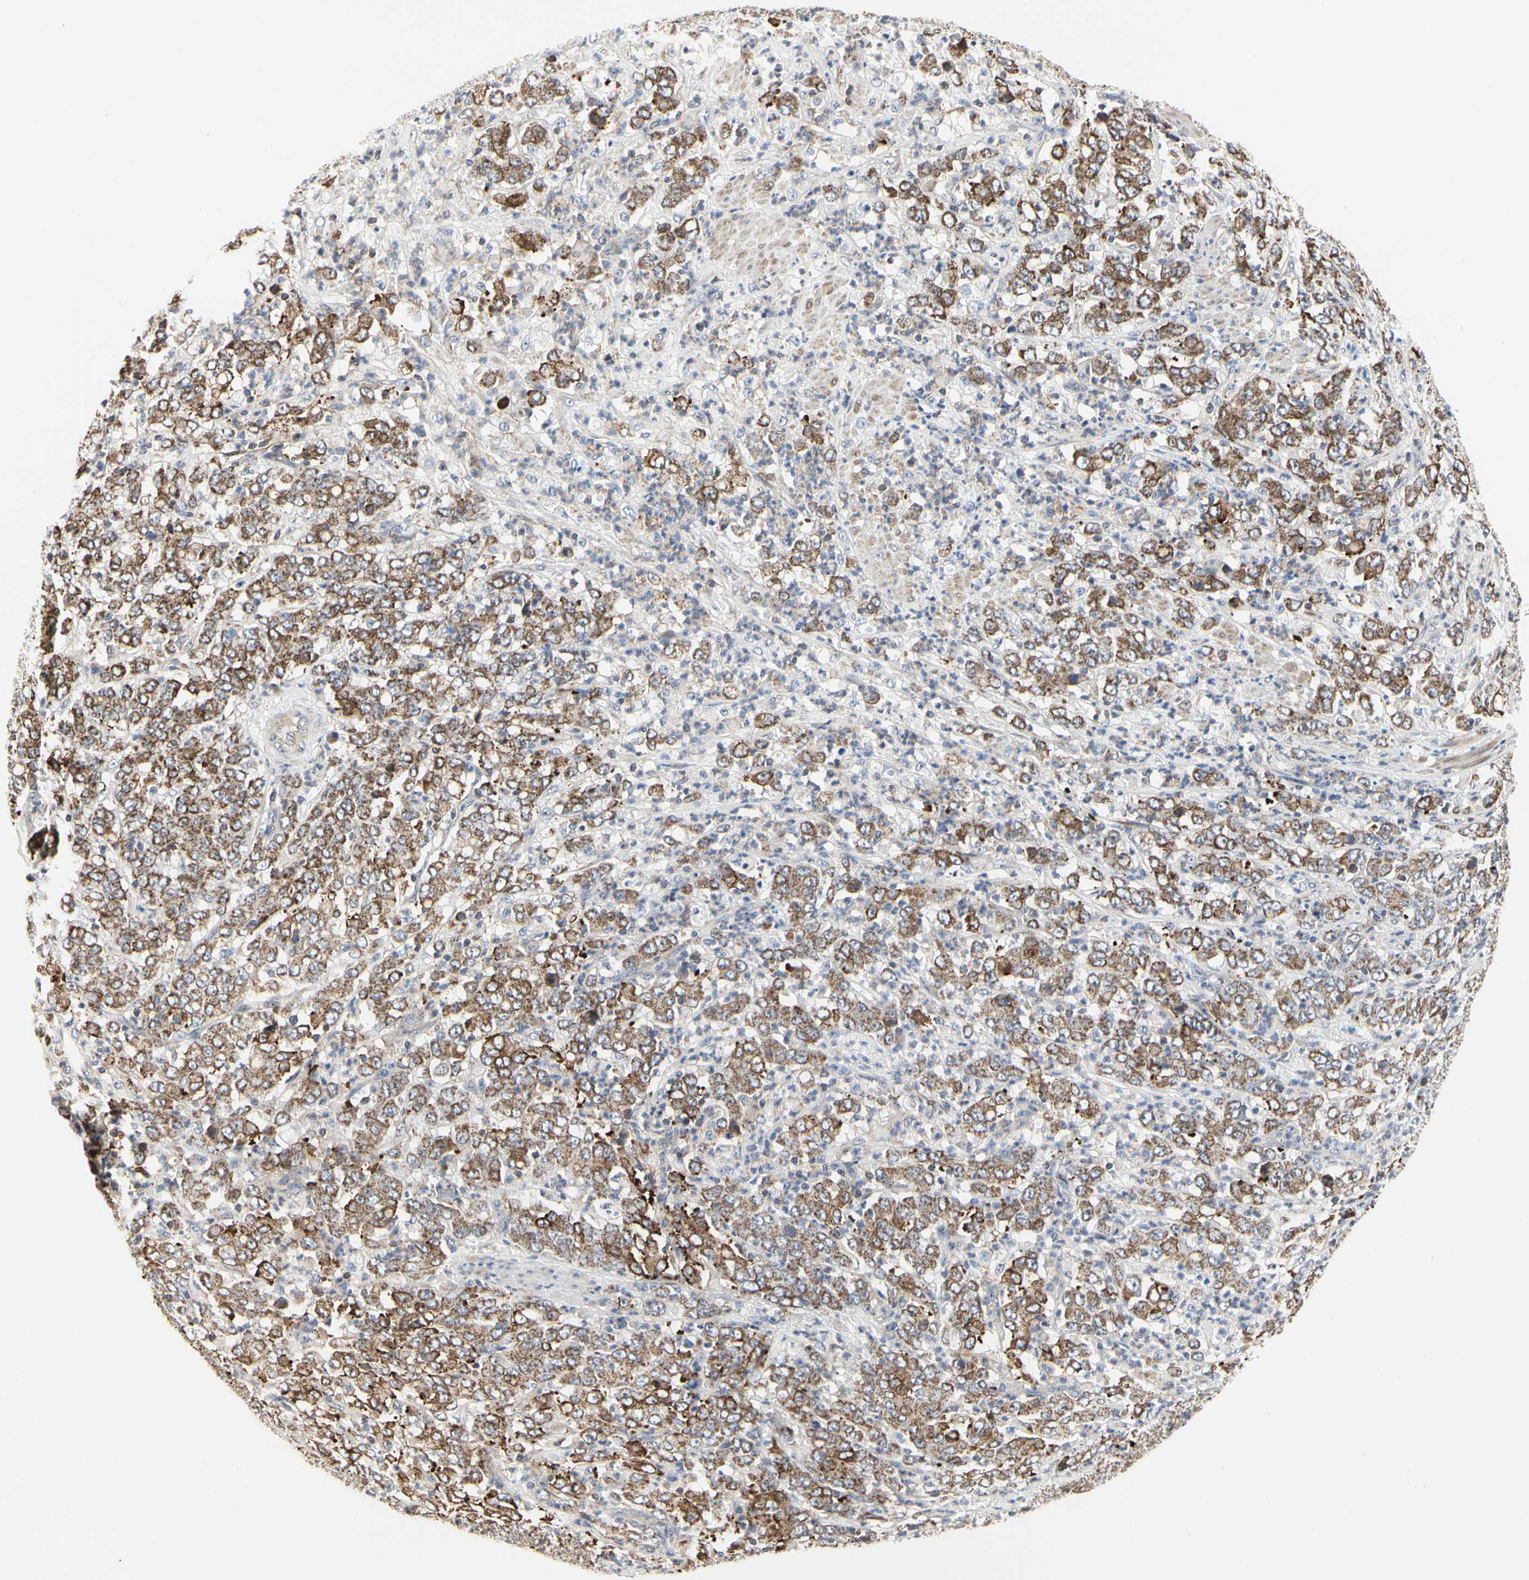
{"staining": {"intensity": "moderate", "quantity": ">75%", "location": "cytoplasmic/membranous"}, "tissue": "stomach cancer", "cell_type": "Tumor cells", "image_type": "cancer", "snomed": [{"axis": "morphology", "description": "Adenocarcinoma, NOS"}, {"axis": "topography", "description": "Stomach, lower"}], "caption": "Stomach cancer (adenocarcinoma) stained for a protein (brown) demonstrates moderate cytoplasmic/membranous positive positivity in about >75% of tumor cells.", "gene": "SHANK2", "patient": {"sex": "female", "age": 71}}